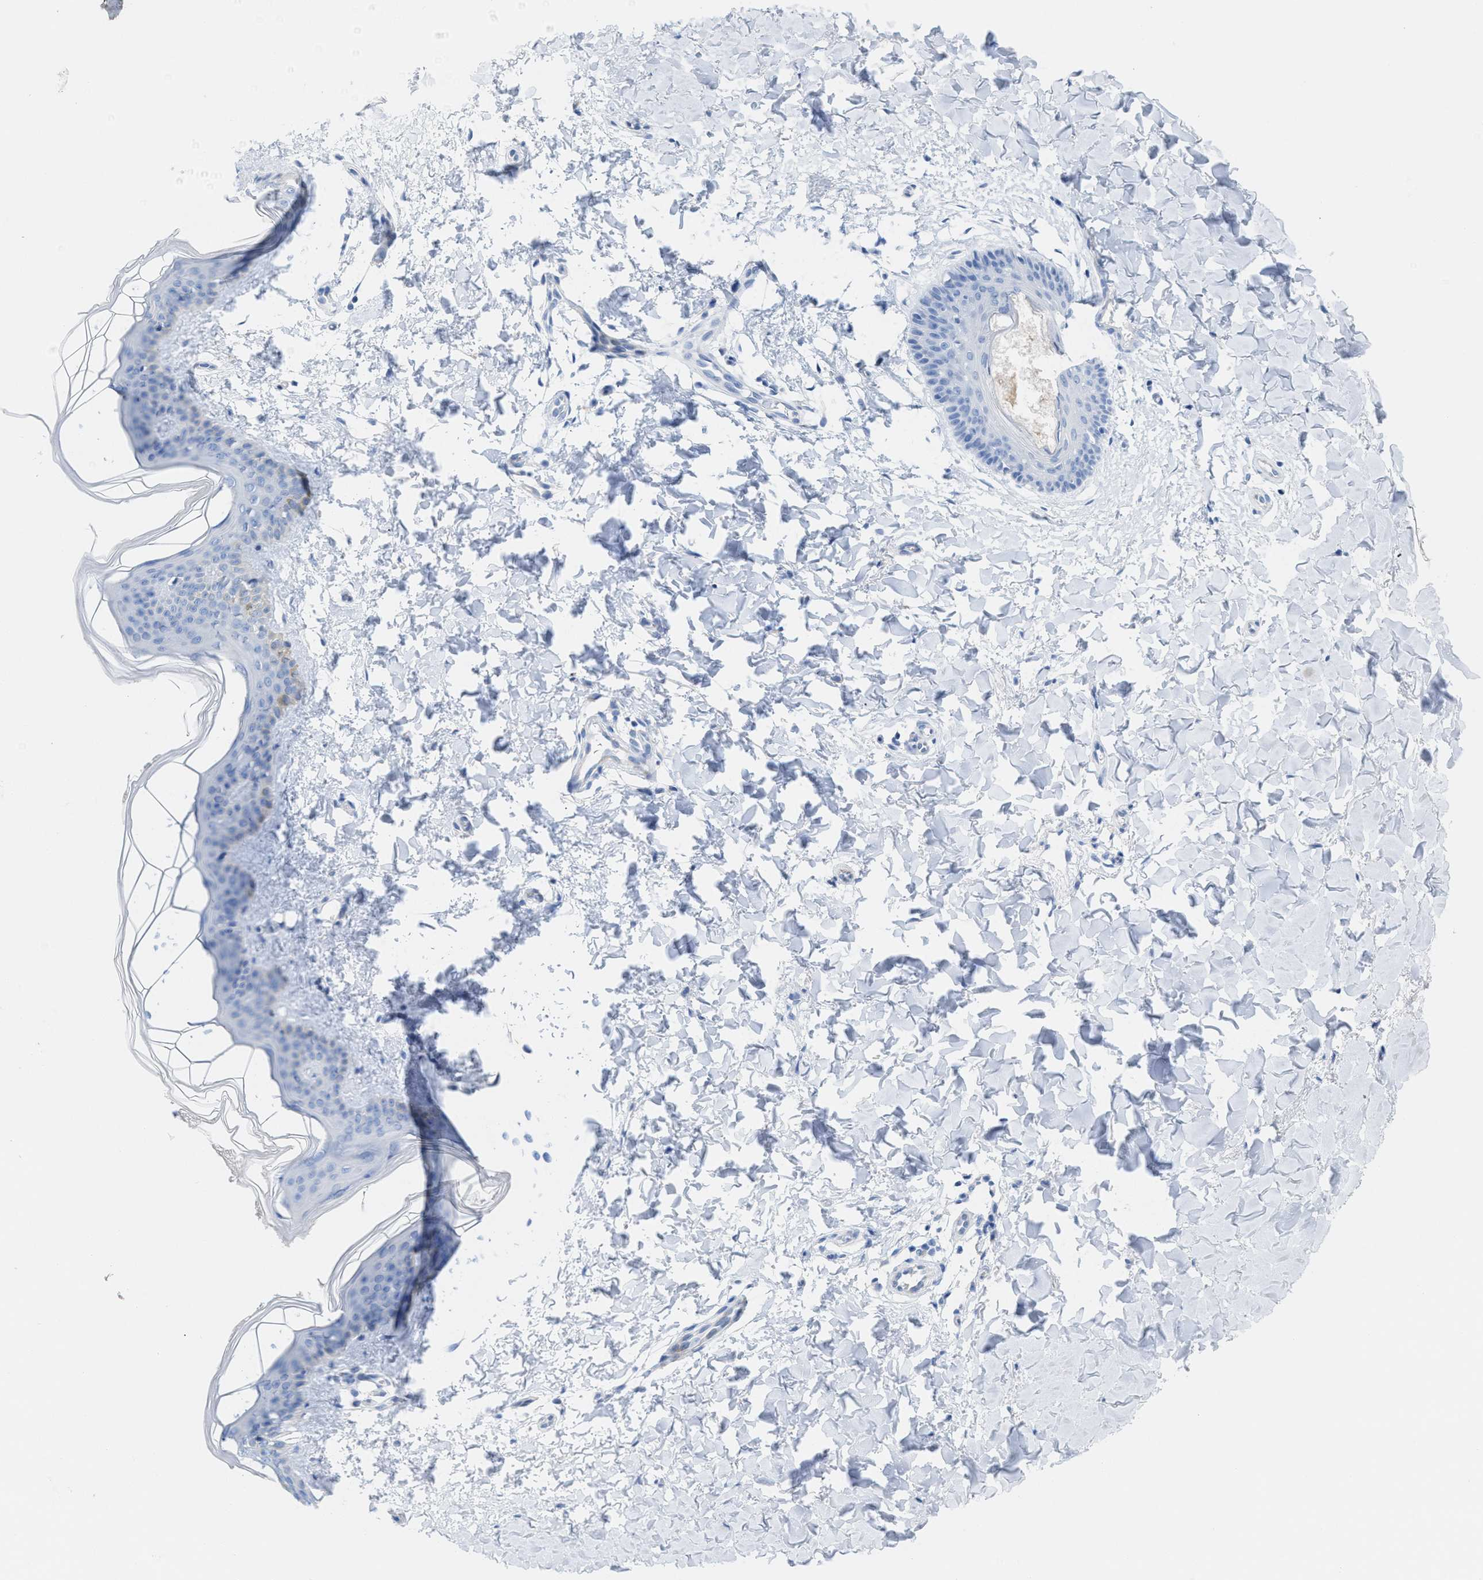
{"staining": {"intensity": "negative", "quantity": "none", "location": "none"}, "tissue": "skin", "cell_type": "Fibroblasts", "image_type": "normal", "snomed": [{"axis": "morphology", "description": "Normal tissue, NOS"}, {"axis": "topography", "description": "Skin"}], "caption": "A high-resolution image shows immunohistochemistry staining of normal skin, which displays no significant expression in fibroblasts. Brightfield microscopy of IHC stained with DAB (brown) and hematoxylin (blue), captured at high magnification.", "gene": "ANKFN1", "patient": {"sex": "female", "age": 17}}